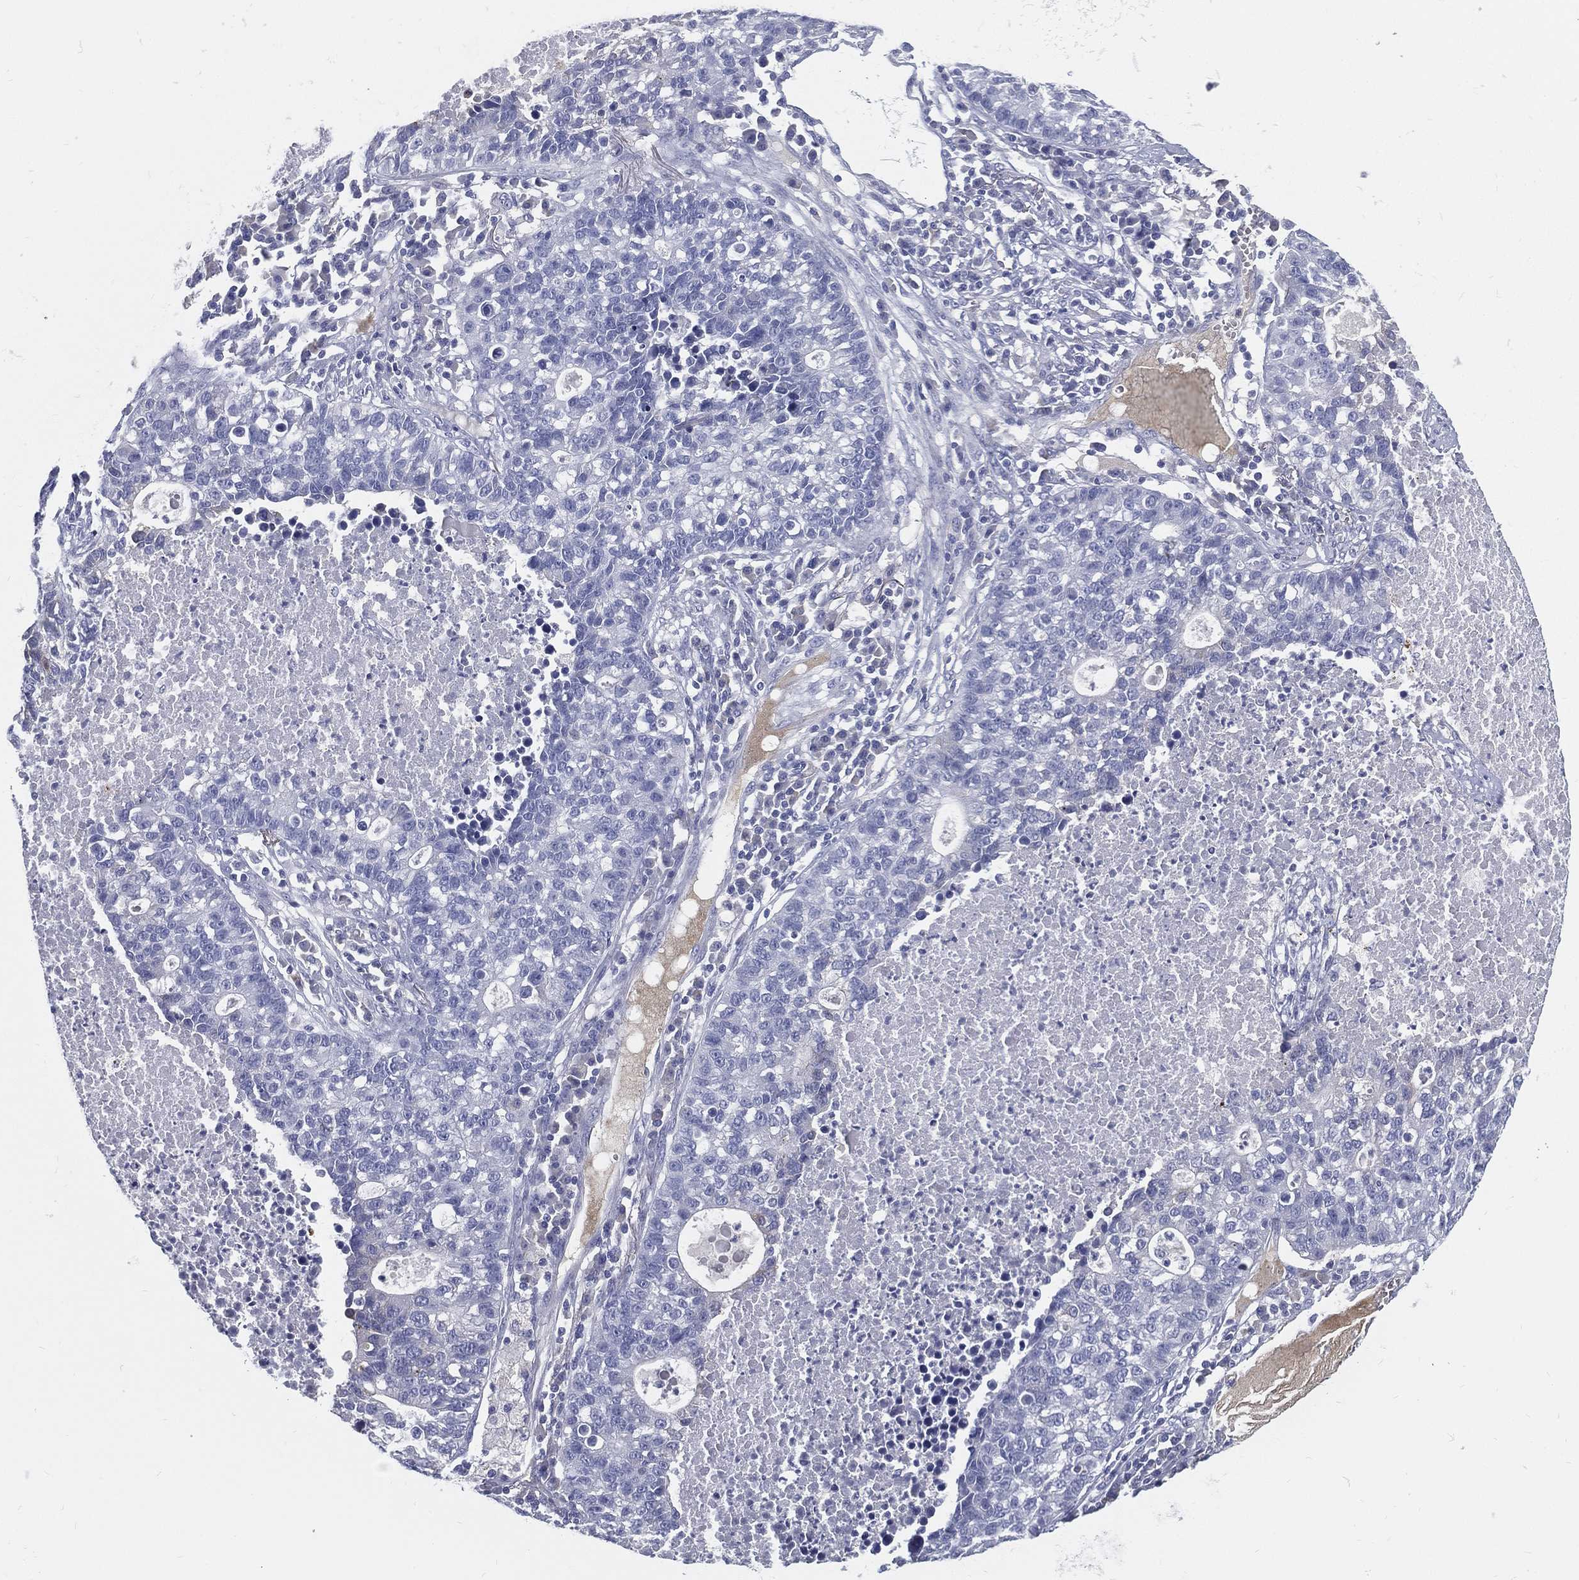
{"staining": {"intensity": "negative", "quantity": "none", "location": "none"}, "tissue": "lung cancer", "cell_type": "Tumor cells", "image_type": "cancer", "snomed": [{"axis": "morphology", "description": "Adenocarcinoma, NOS"}, {"axis": "topography", "description": "Lung"}], "caption": "DAB (3,3'-diaminobenzidine) immunohistochemical staining of lung adenocarcinoma demonstrates no significant positivity in tumor cells.", "gene": "STS", "patient": {"sex": "male", "age": 57}}